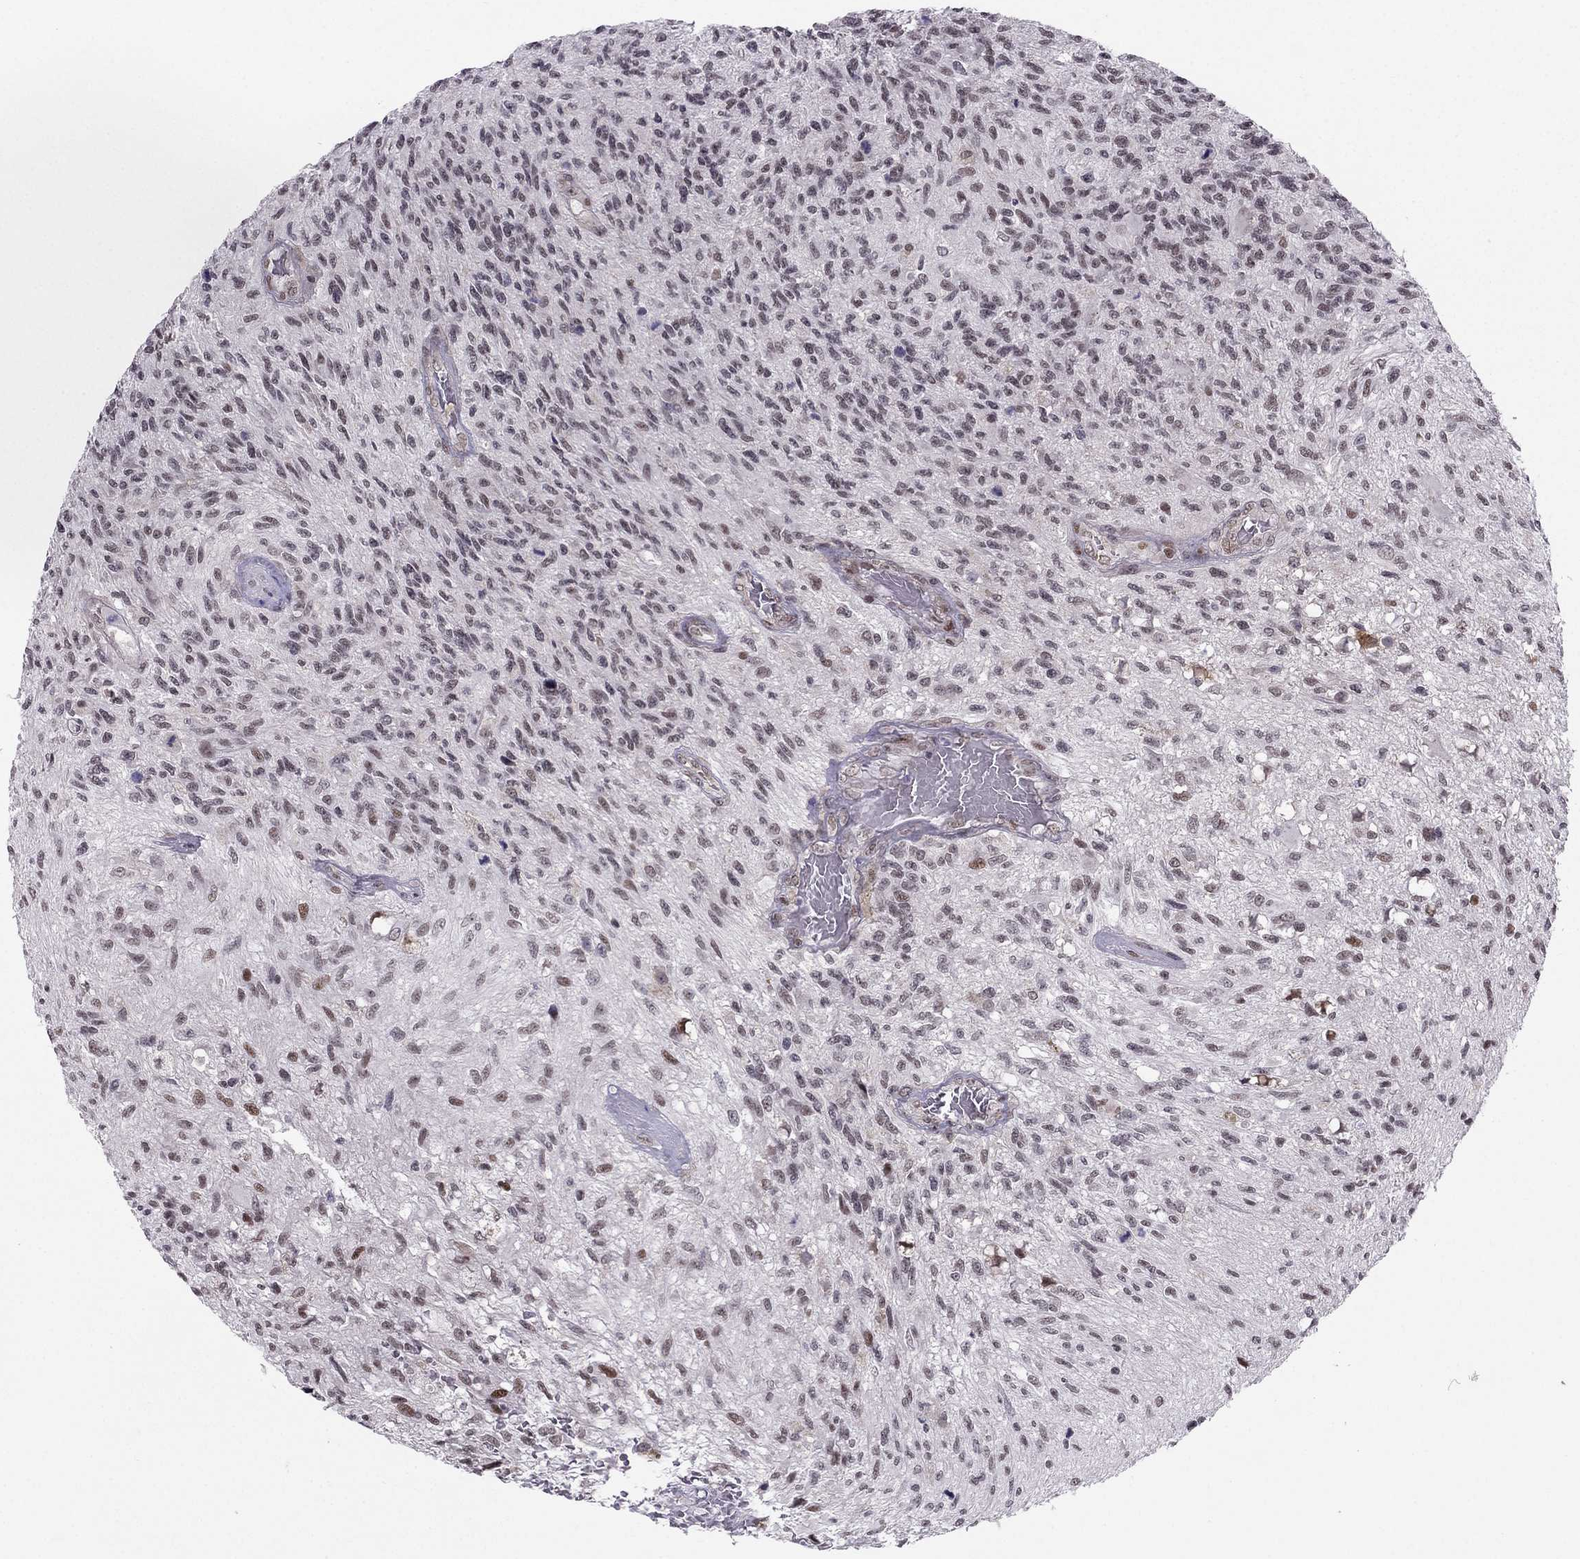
{"staining": {"intensity": "negative", "quantity": "none", "location": "none"}, "tissue": "glioma", "cell_type": "Tumor cells", "image_type": "cancer", "snomed": [{"axis": "morphology", "description": "Glioma, malignant, High grade"}, {"axis": "topography", "description": "Brain"}], "caption": "Image shows no protein expression in tumor cells of high-grade glioma (malignant) tissue. The staining is performed using DAB (3,3'-diaminobenzidine) brown chromogen with nuclei counter-stained in using hematoxylin.", "gene": "RPRD2", "patient": {"sex": "male", "age": 56}}